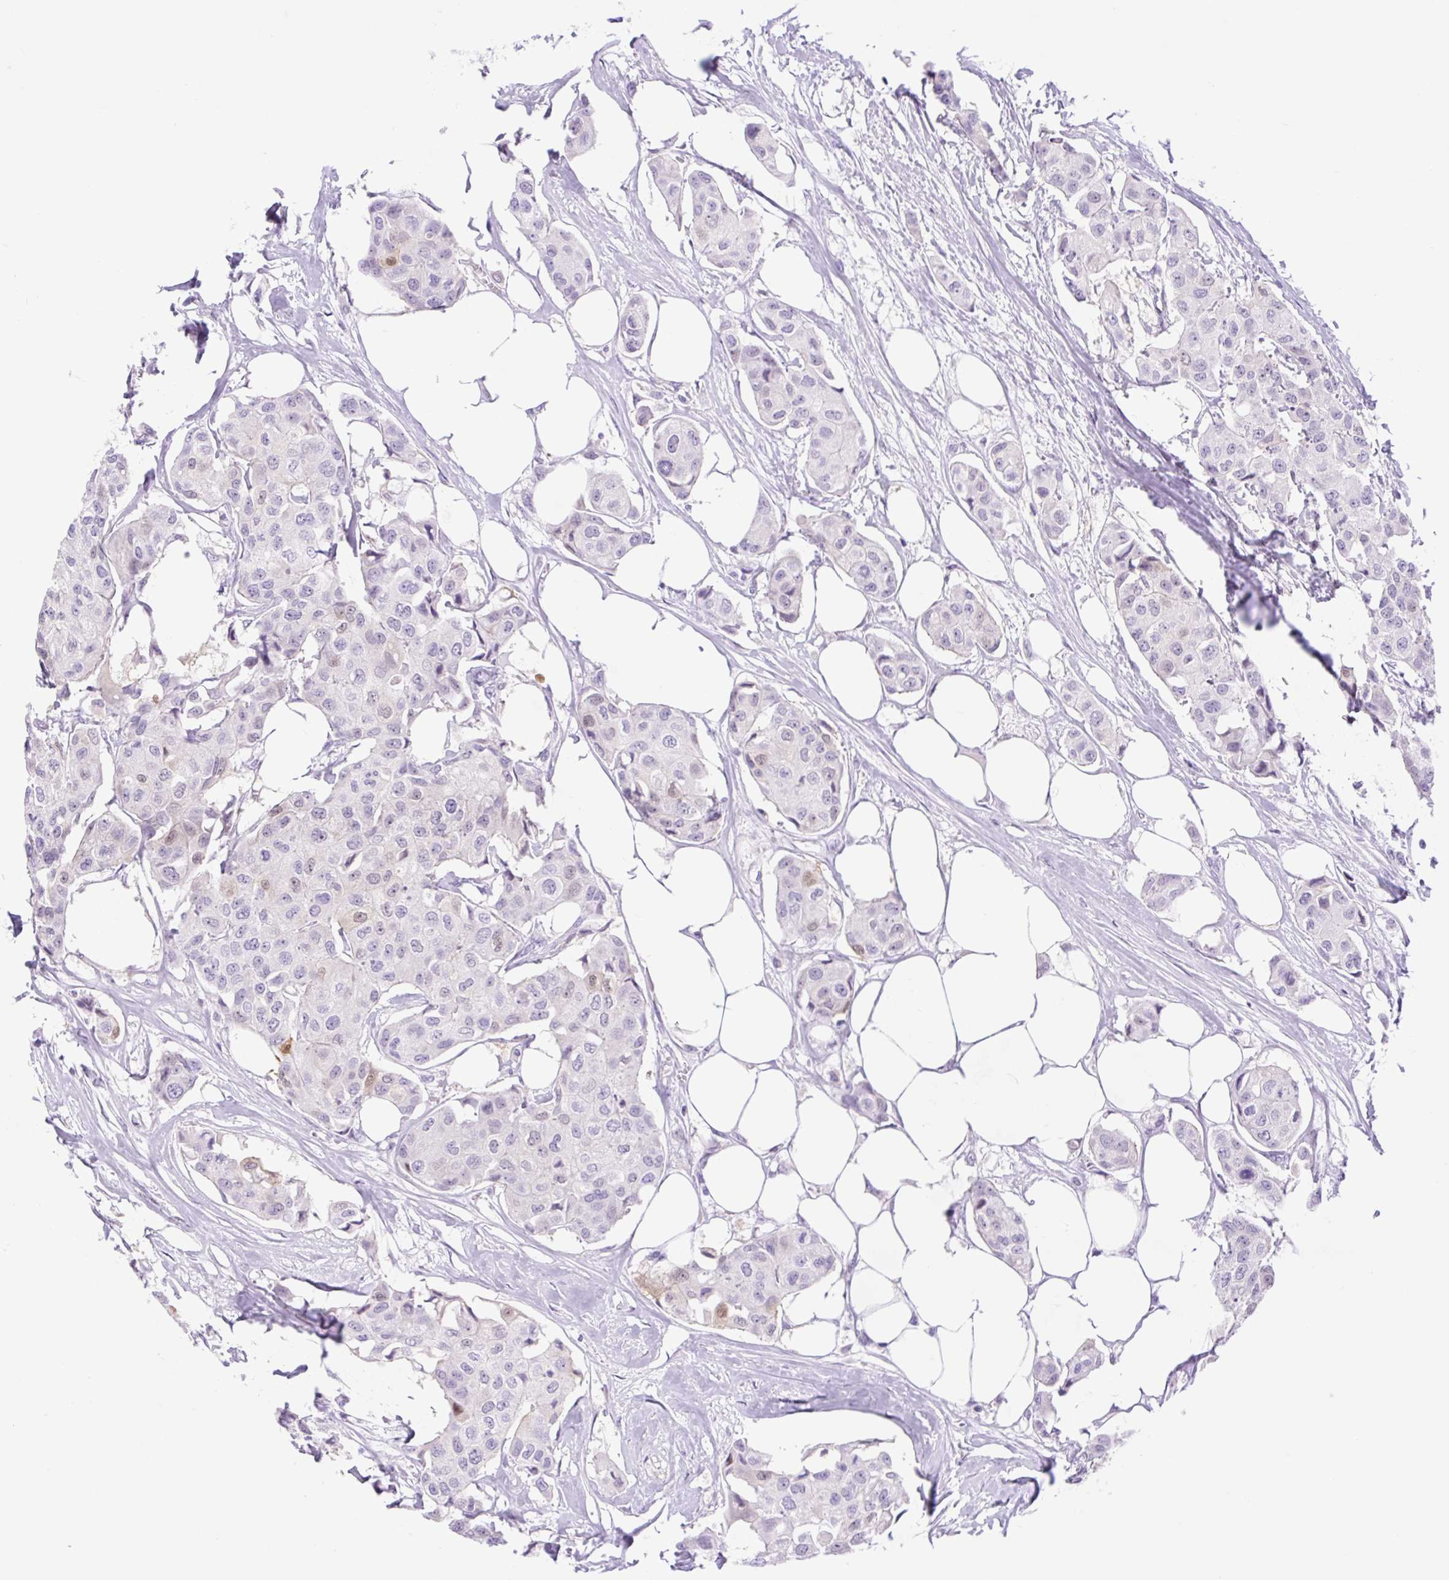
{"staining": {"intensity": "negative", "quantity": "none", "location": "none"}, "tissue": "breast cancer", "cell_type": "Tumor cells", "image_type": "cancer", "snomed": [{"axis": "morphology", "description": "Duct carcinoma"}, {"axis": "topography", "description": "Breast"}, {"axis": "topography", "description": "Lymph node"}], "caption": "The IHC photomicrograph has no significant expression in tumor cells of breast invasive ductal carcinoma tissue. The staining was performed using DAB to visualize the protein expression in brown, while the nuclei were stained in blue with hematoxylin (Magnification: 20x).", "gene": "SLC25A40", "patient": {"sex": "female", "age": 80}}